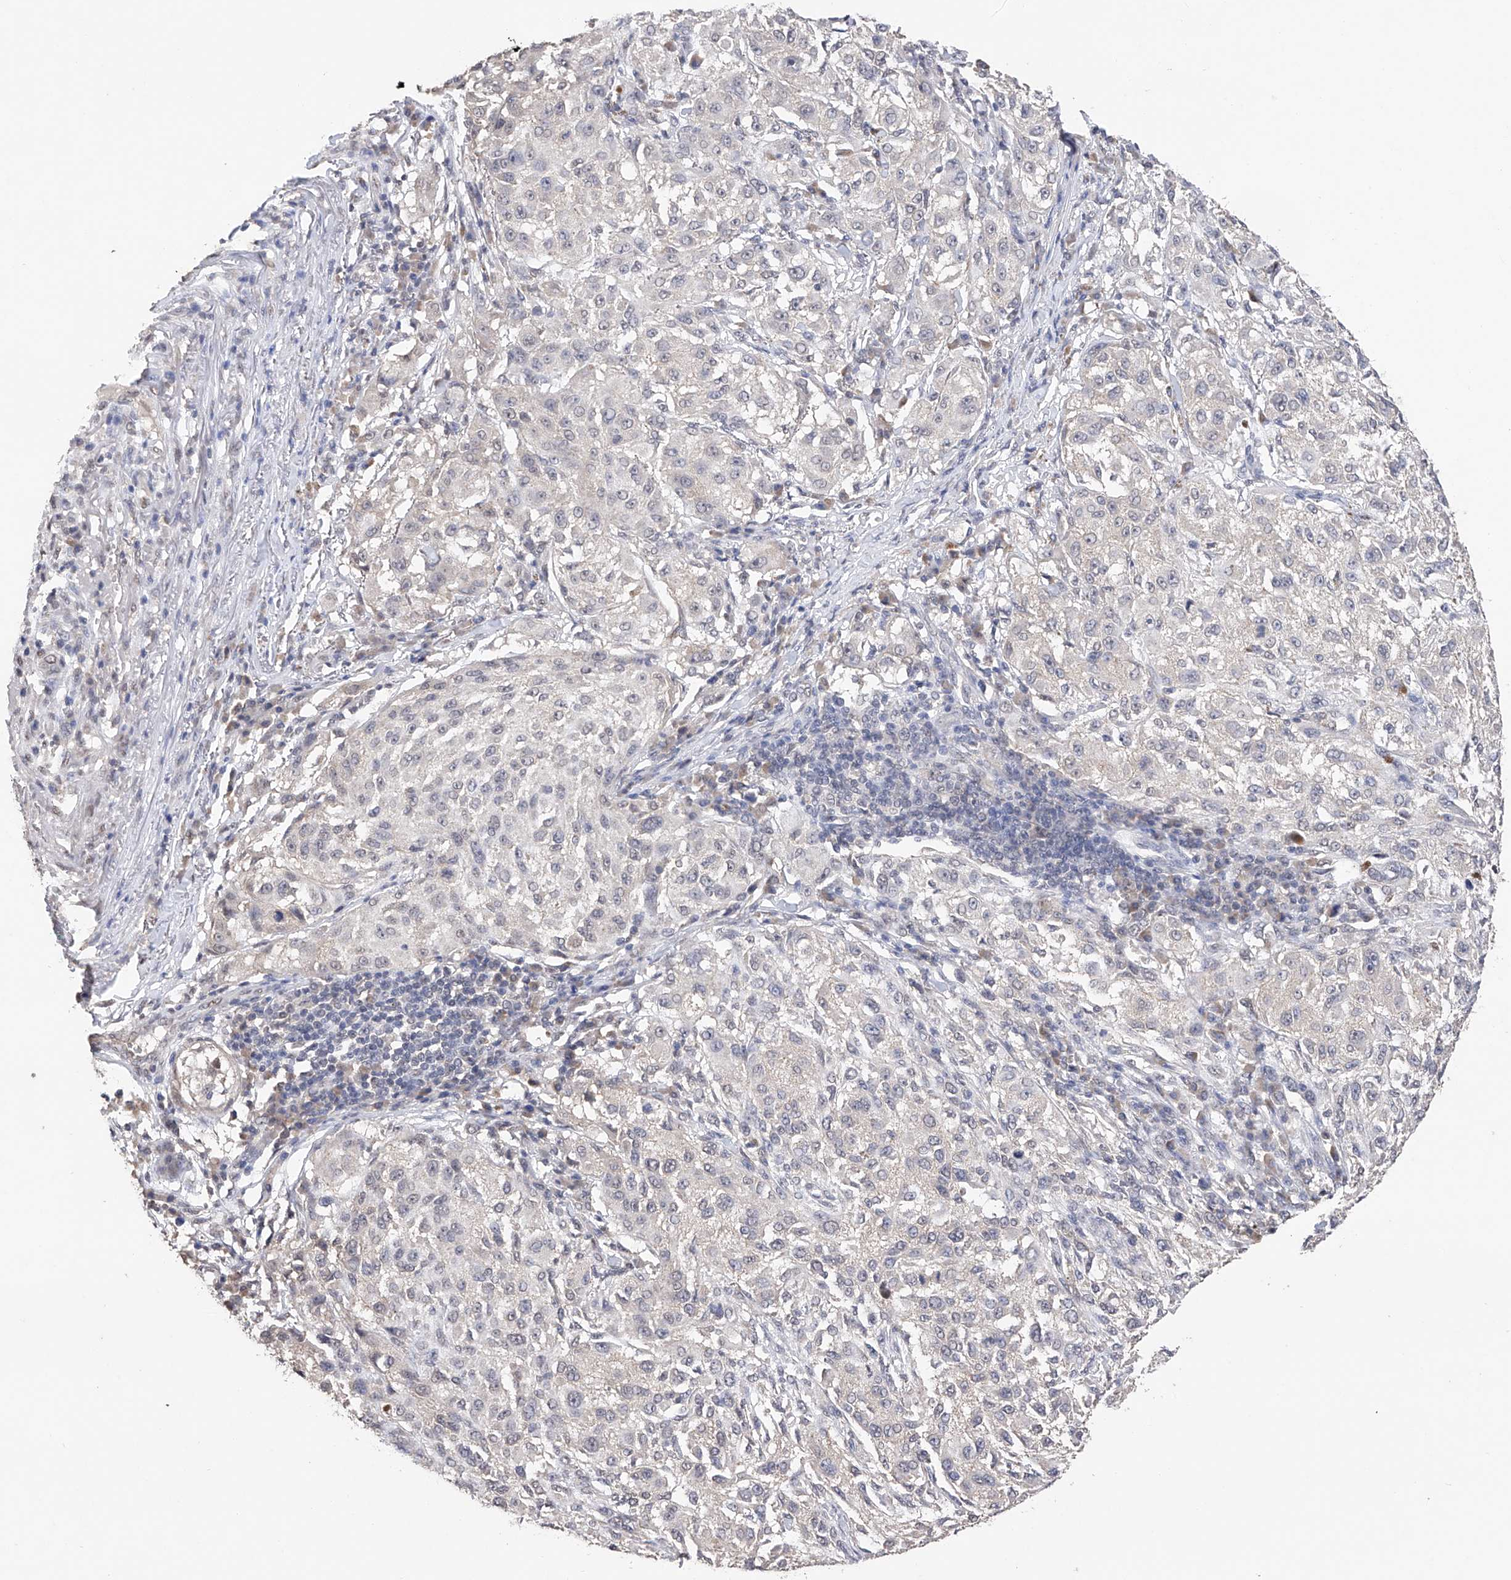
{"staining": {"intensity": "negative", "quantity": "none", "location": "none"}, "tissue": "melanoma", "cell_type": "Tumor cells", "image_type": "cancer", "snomed": [{"axis": "morphology", "description": "Necrosis, NOS"}, {"axis": "morphology", "description": "Malignant melanoma, NOS"}, {"axis": "topography", "description": "Skin"}], "caption": "Malignant melanoma was stained to show a protein in brown. There is no significant staining in tumor cells.", "gene": "DMAP1", "patient": {"sex": "female", "age": 87}}